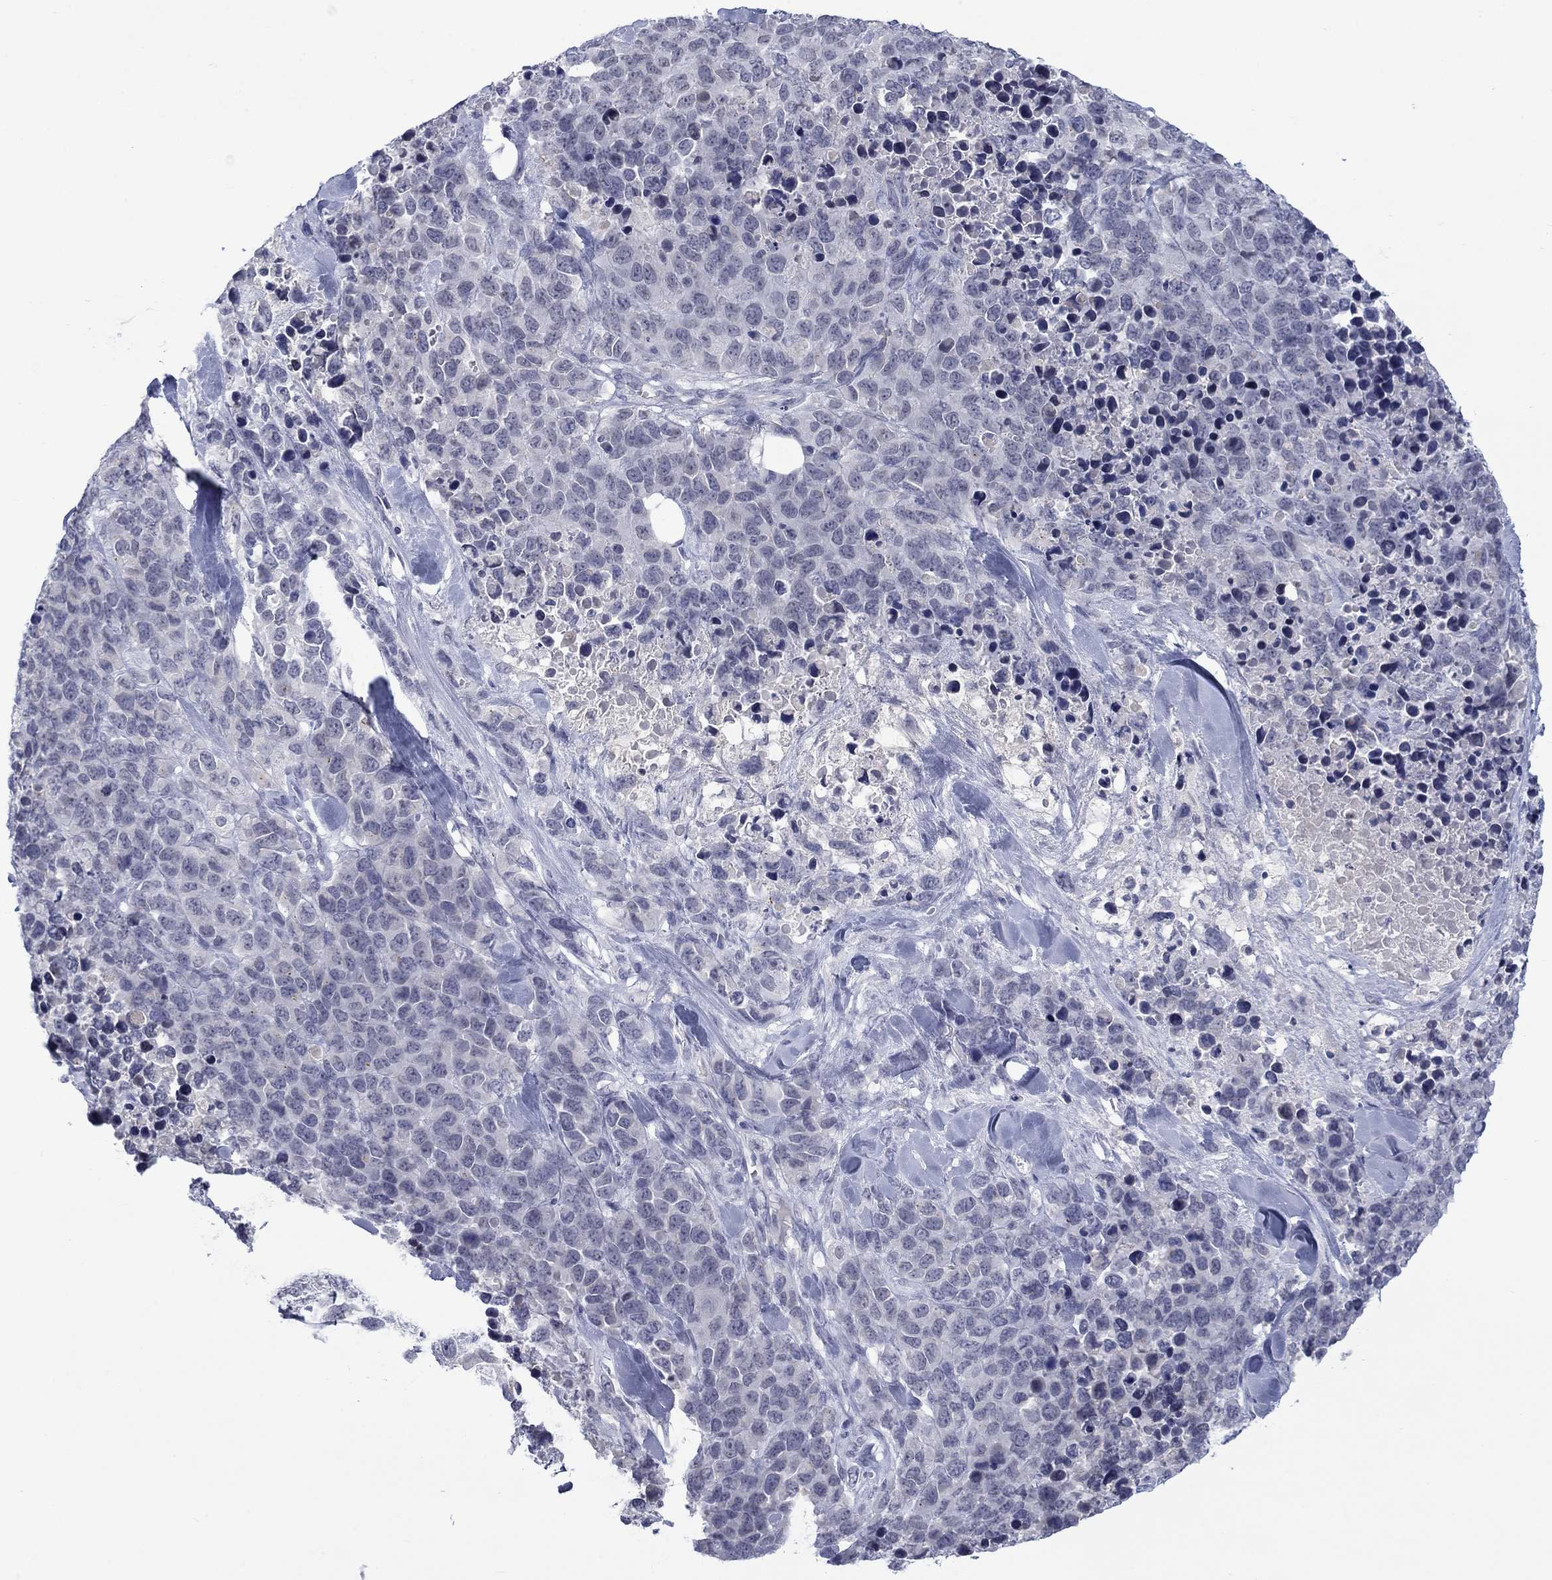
{"staining": {"intensity": "negative", "quantity": "none", "location": "none"}, "tissue": "melanoma", "cell_type": "Tumor cells", "image_type": "cancer", "snomed": [{"axis": "morphology", "description": "Malignant melanoma, Metastatic site"}, {"axis": "topography", "description": "Skin"}], "caption": "Human melanoma stained for a protein using immunohistochemistry (IHC) exhibits no staining in tumor cells.", "gene": "NSMF", "patient": {"sex": "male", "age": 84}}